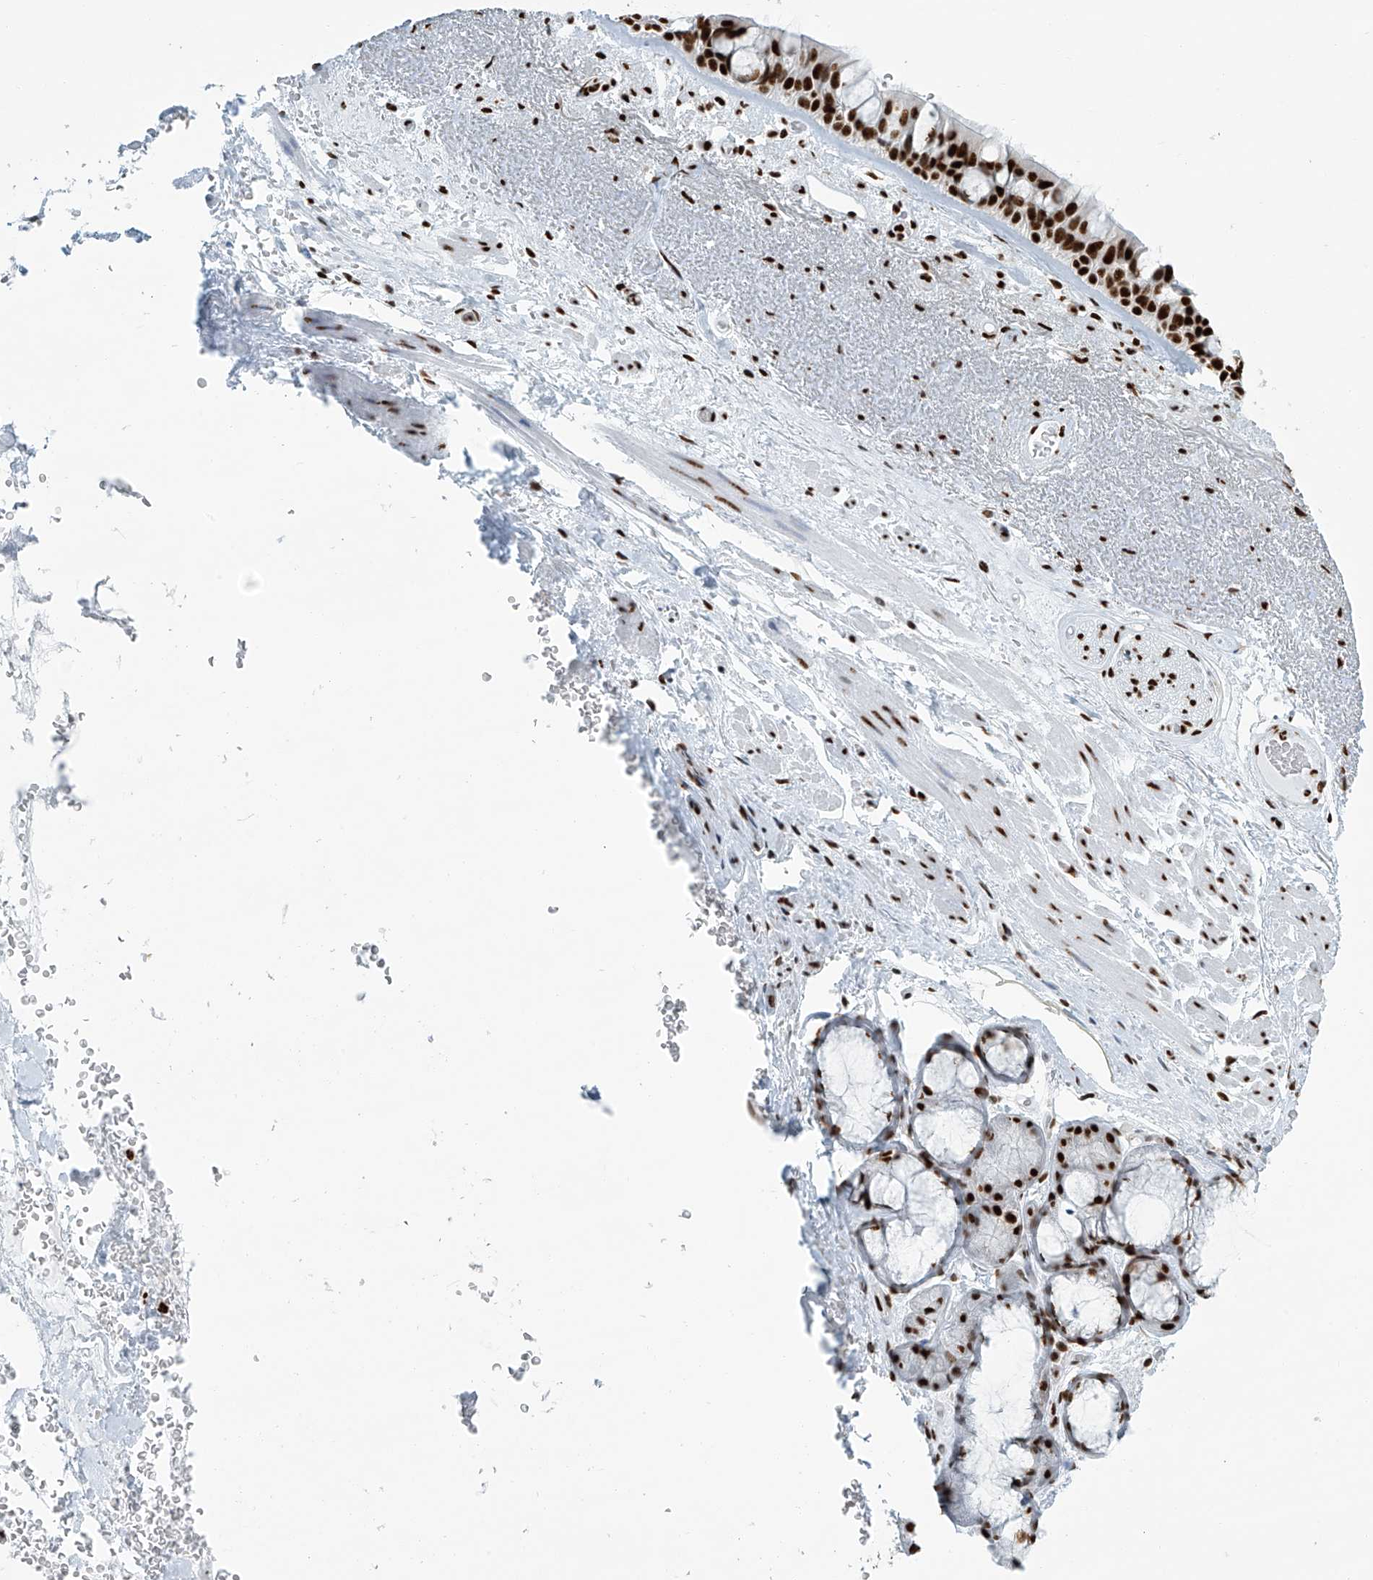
{"staining": {"intensity": "strong", "quantity": ">75%", "location": "nuclear"}, "tissue": "bronchus", "cell_type": "Respiratory epithelial cells", "image_type": "normal", "snomed": [{"axis": "morphology", "description": "Normal tissue, NOS"}, {"axis": "morphology", "description": "Squamous cell carcinoma, NOS"}, {"axis": "topography", "description": "Lymph node"}, {"axis": "topography", "description": "Bronchus"}, {"axis": "topography", "description": "Lung"}], "caption": "A histopathology image of bronchus stained for a protein shows strong nuclear brown staining in respiratory epithelial cells. (DAB IHC with brightfield microscopy, high magnification).", "gene": "ENSG00000257390", "patient": {"sex": "male", "age": 66}}